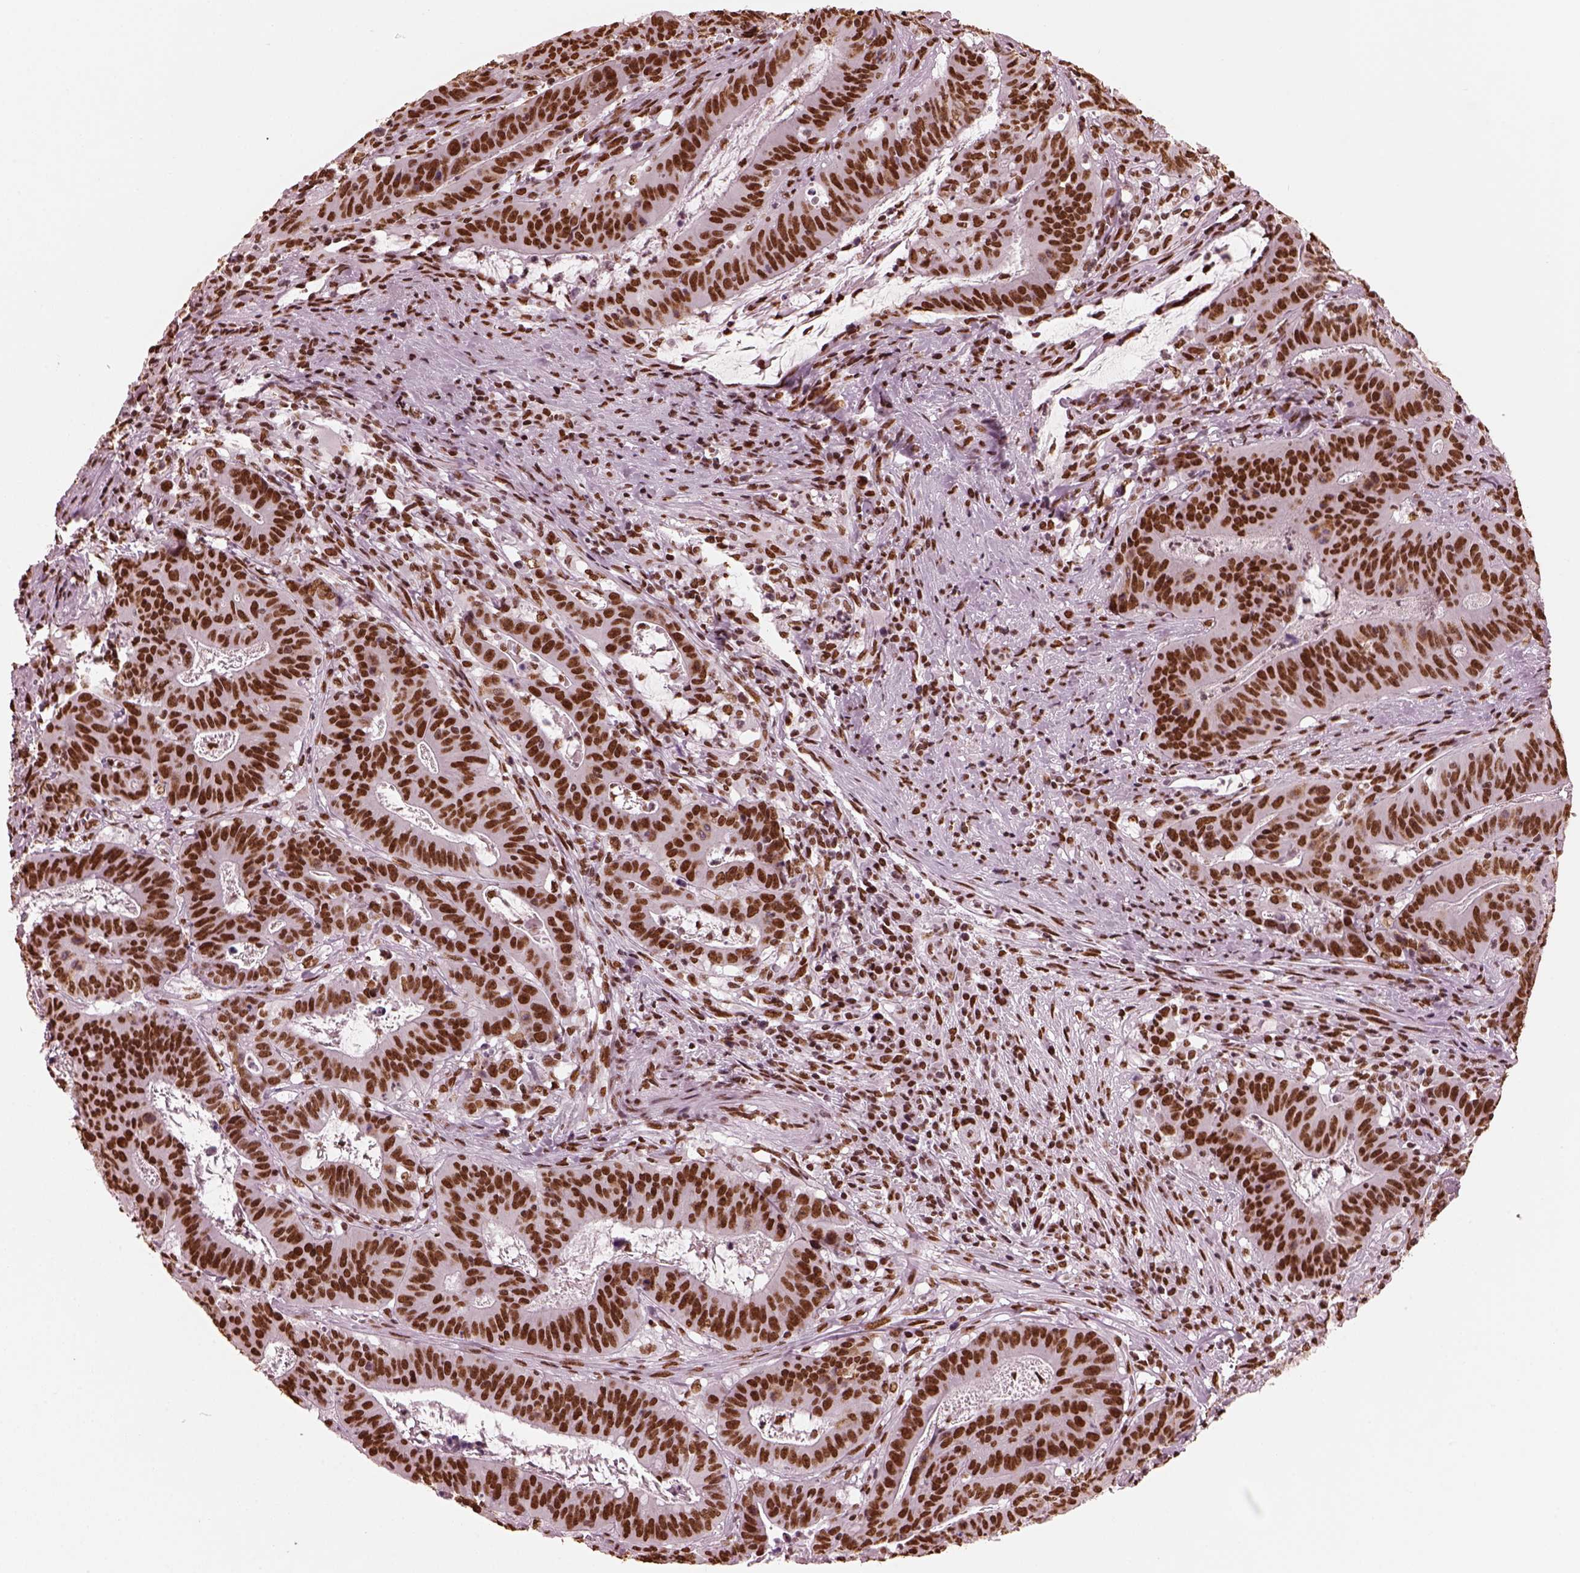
{"staining": {"intensity": "strong", "quantity": ">75%", "location": "nuclear"}, "tissue": "colorectal cancer", "cell_type": "Tumor cells", "image_type": "cancer", "snomed": [{"axis": "morphology", "description": "Adenocarcinoma, NOS"}, {"axis": "topography", "description": "Colon"}], "caption": "Immunohistochemistry (DAB (3,3'-diaminobenzidine)) staining of colorectal cancer (adenocarcinoma) exhibits strong nuclear protein expression in approximately >75% of tumor cells. The staining was performed using DAB to visualize the protein expression in brown, while the nuclei were stained in blue with hematoxylin (Magnification: 20x).", "gene": "CBFA2T3", "patient": {"sex": "male", "age": 33}}